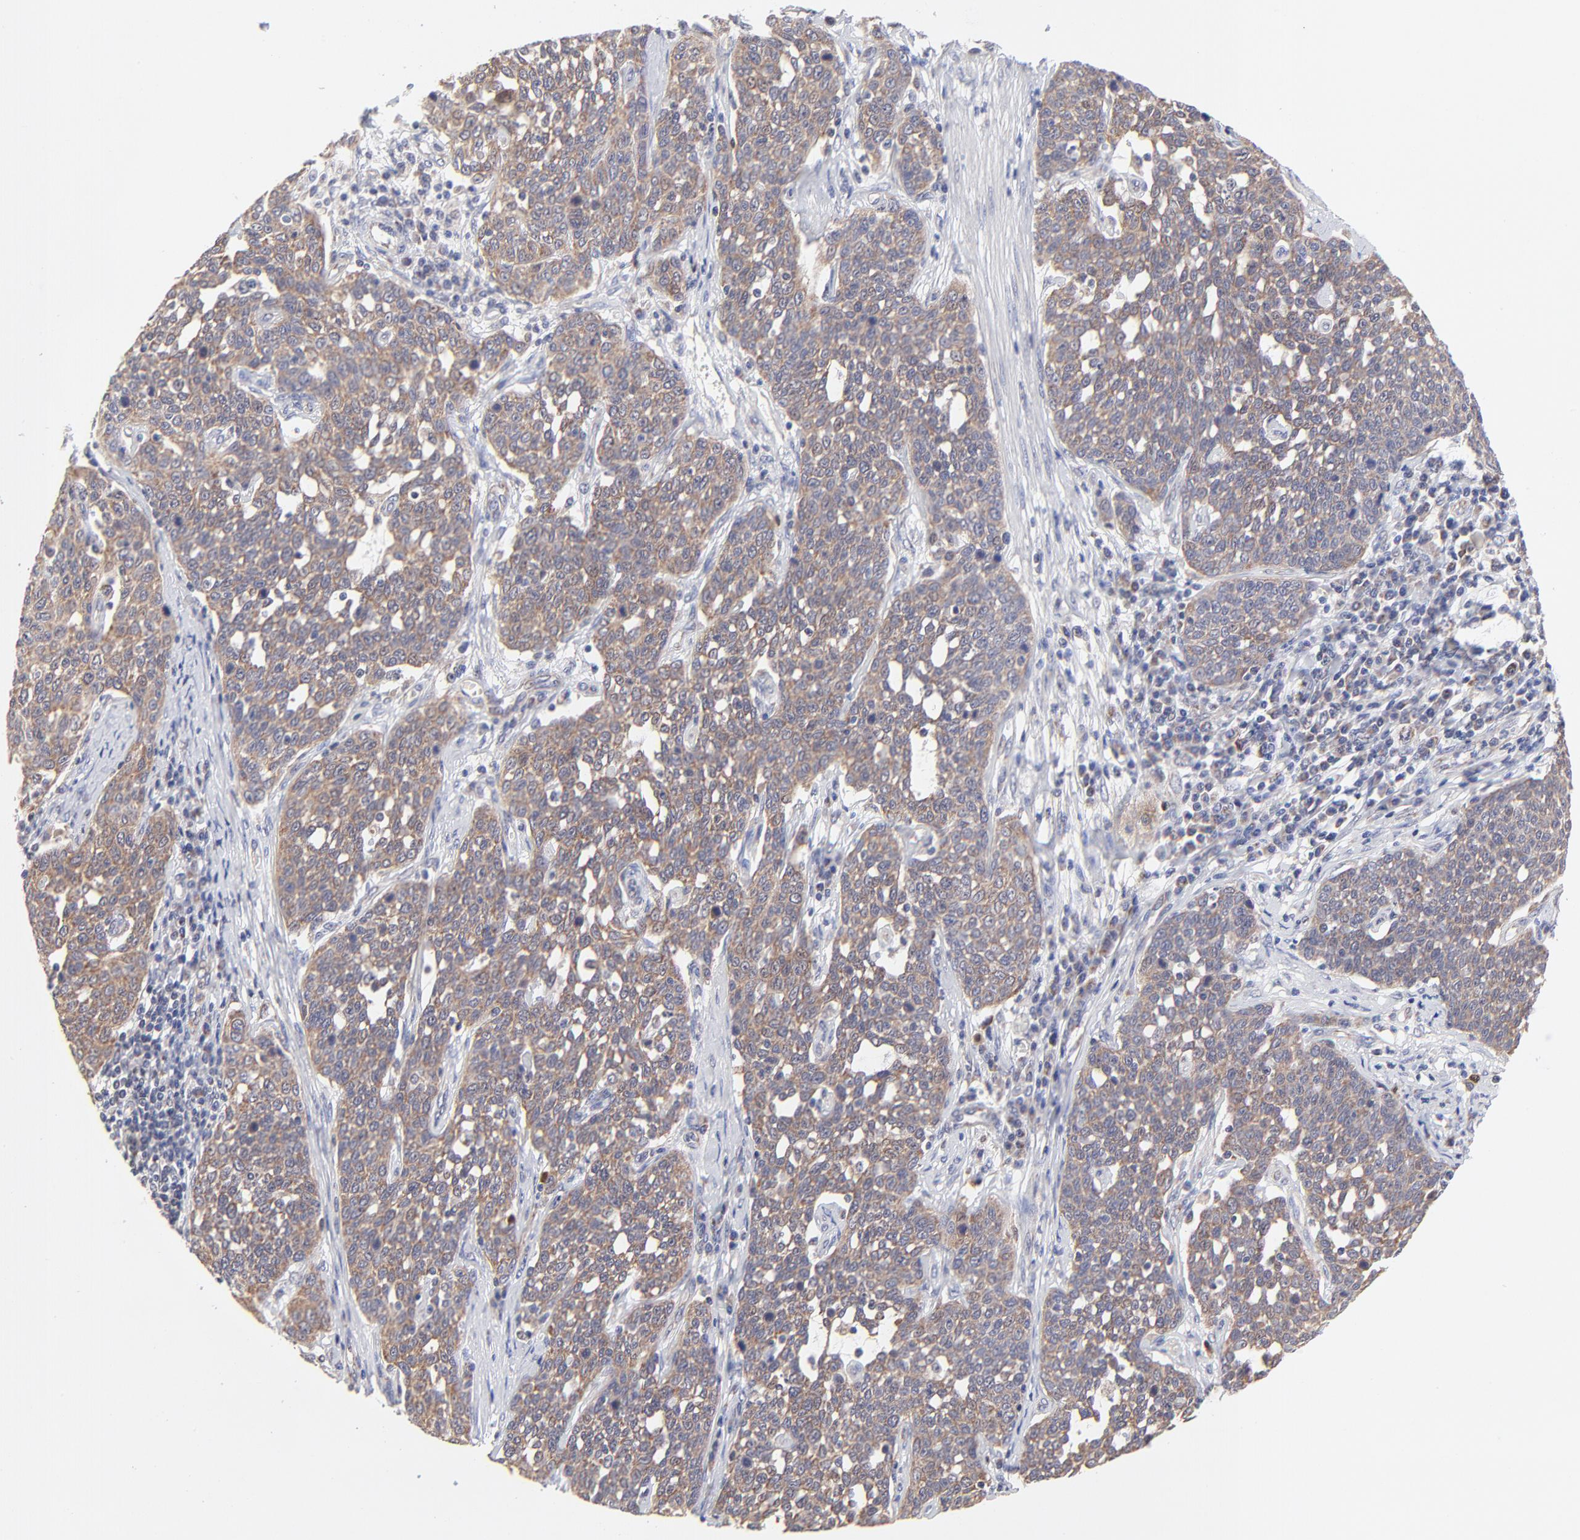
{"staining": {"intensity": "moderate", "quantity": ">75%", "location": "cytoplasmic/membranous"}, "tissue": "cervical cancer", "cell_type": "Tumor cells", "image_type": "cancer", "snomed": [{"axis": "morphology", "description": "Squamous cell carcinoma, NOS"}, {"axis": "topography", "description": "Cervix"}], "caption": "Immunohistochemistry photomicrograph of neoplastic tissue: squamous cell carcinoma (cervical) stained using immunohistochemistry reveals medium levels of moderate protein expression localized specifically in the cytoplasmic/membranous of tumor cells, appearing as a cytoplasmic/membranous brown color.", "gene": "FBXL12", "patient": {"sex": "female", "age": 34}}